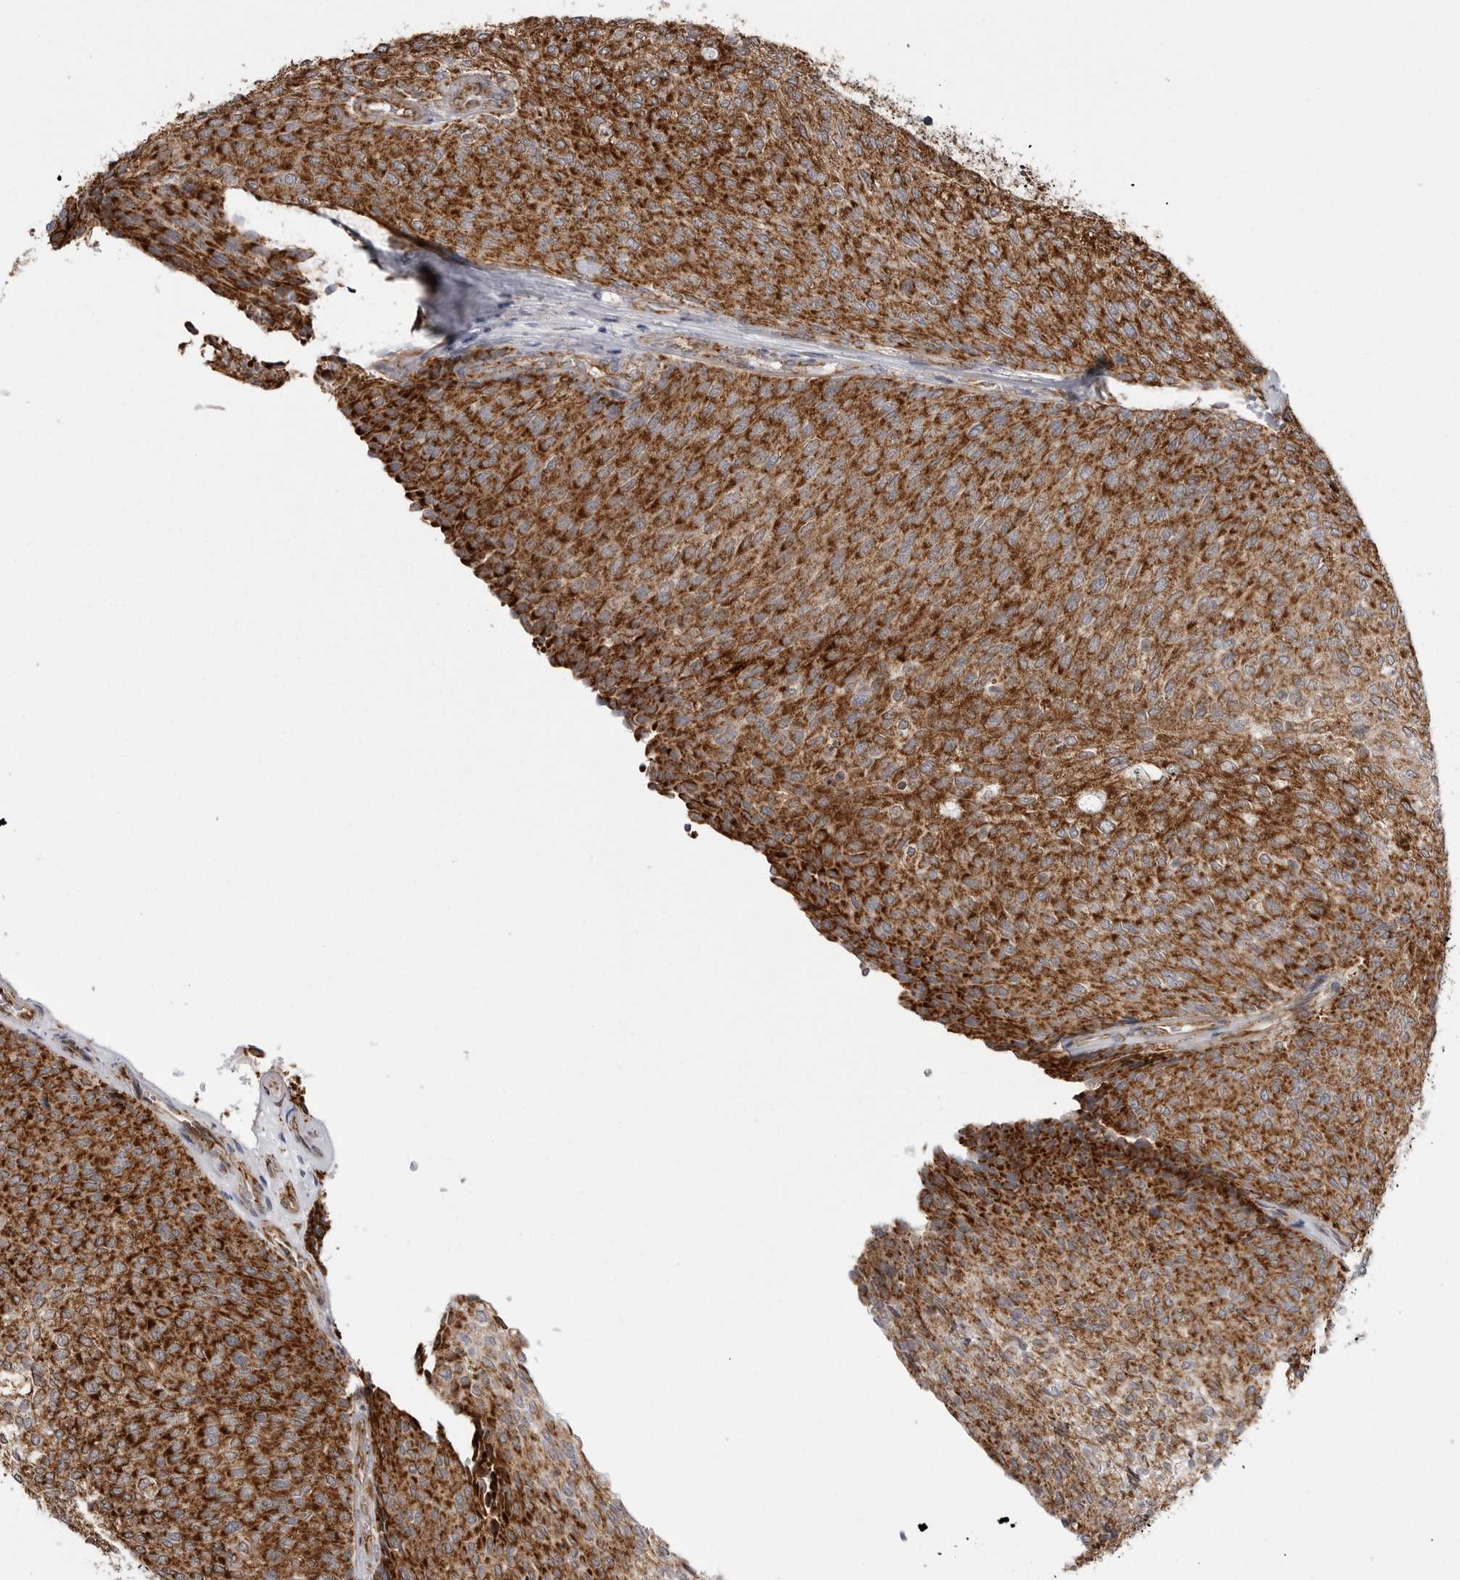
{"staining": {"intensity": "strong", "quantity": ">75%", "location": "cytoplasmic/membranous"}, "tissue": "urothelial cancer", "cell_type": "Tumor cells", "image_type": "cancer", "snomed": [{"axis": "morphology", "description": "Urothelial carcinoma, Low grade"}, {"axis": "topography", "description": "Urinary bladder"}], "caption": "Immunohistochemical staining of low-grade urothelial carcinoma demonstrates strong cytoplasmic/membranous protein staining in about >75% of tumor cells. (DAB (3,3'-diaminobenzidine) IHC with brightfield microscopy, high magnification).", "gene": "FH", "patient": {"sex": "female", "age": 79}}